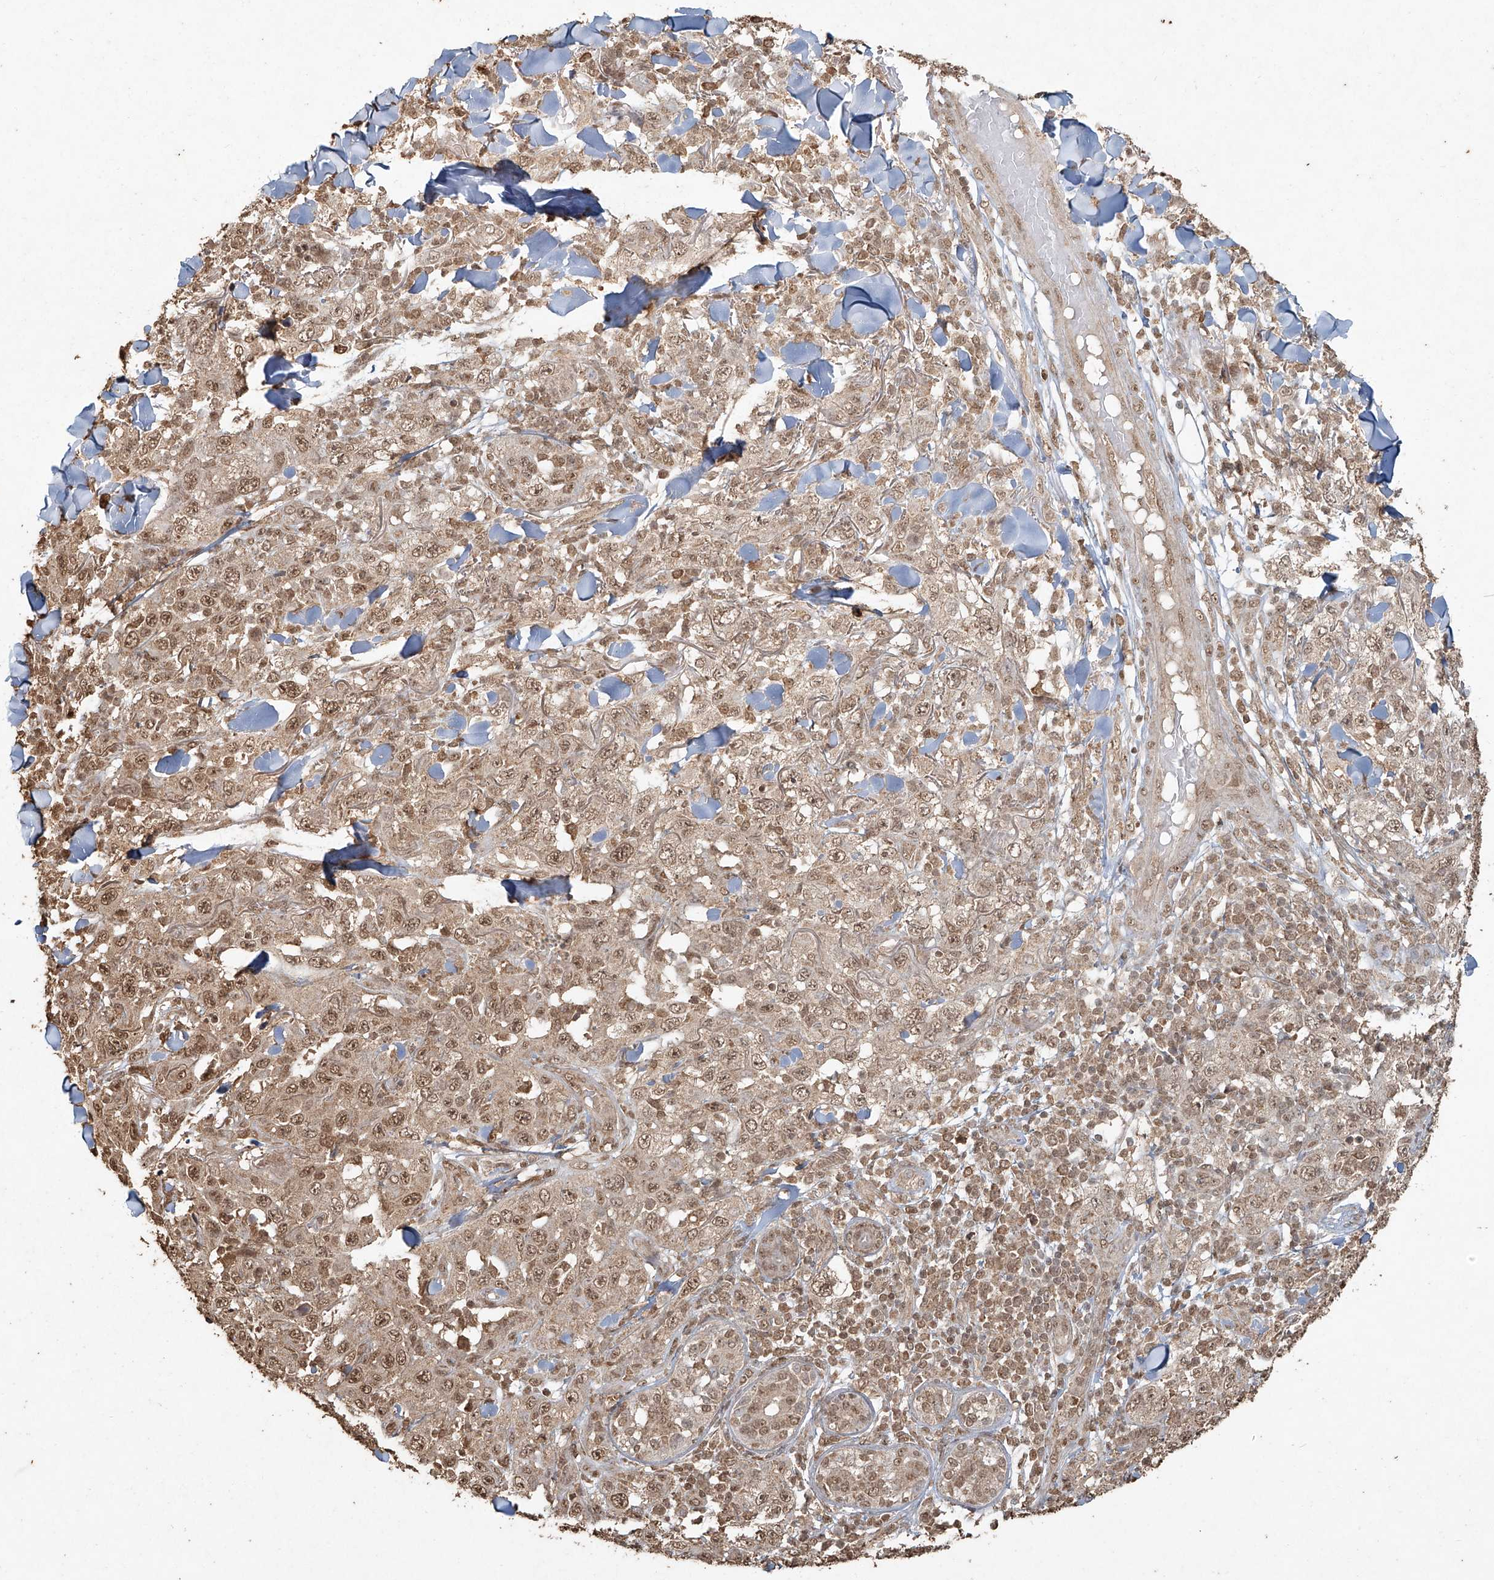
{"staining": {"intensity": "weak", "quantity": ">75%", "location": "nuclear"}, "tissue": "skin cancer", "cell_type": "Tumor cells", "image_type": "cancer", "snomed": [{"axis": "morphology", "description": "Squamous cell carcinoma, NOS"}, {"axis": "topography", "description": "Skin"}], "caption": "Protein positivity by IHC reveals weak nuclear positivity in about >75% of tumor cells in skin squamous cell carcinoma.", "gene": "TIGAR", "patient": {"sex": "female", "age": 88}}